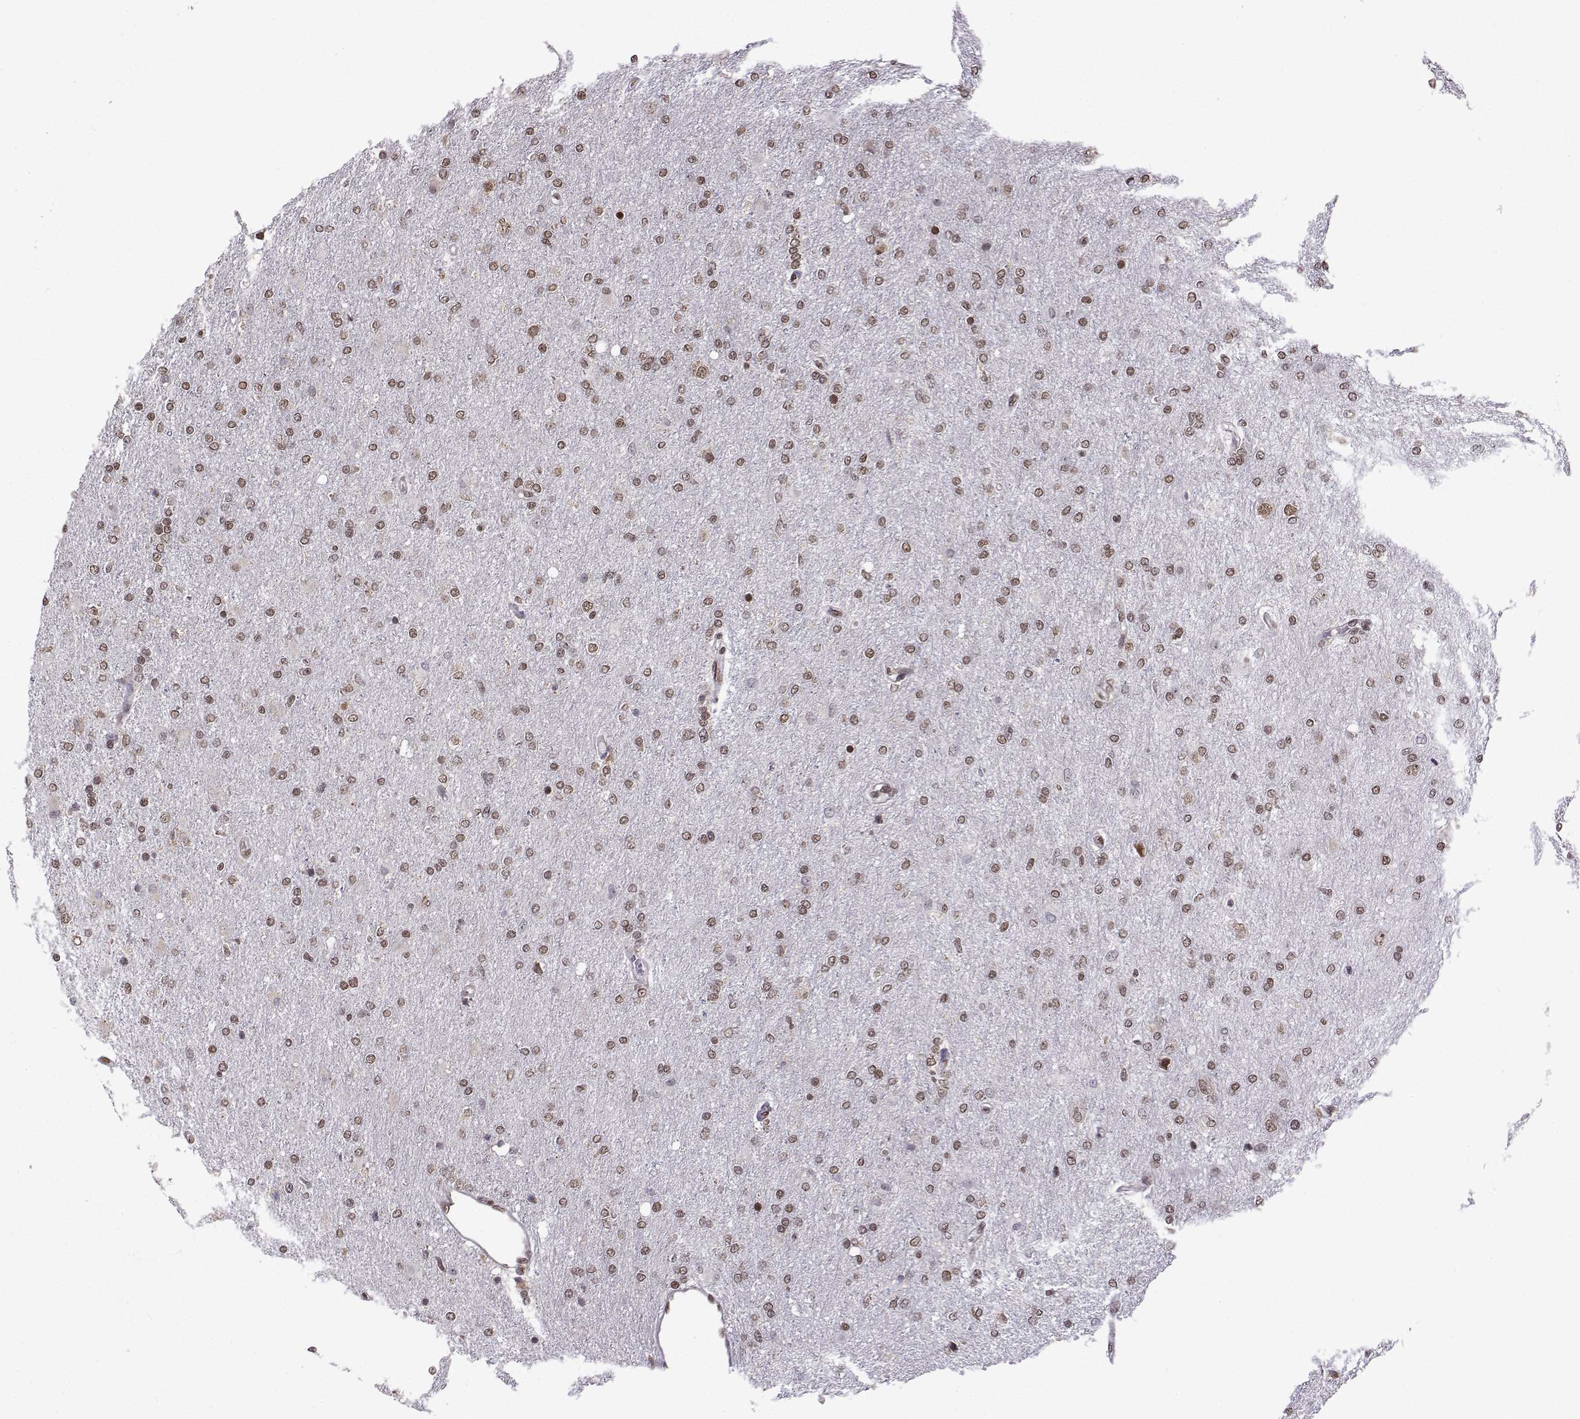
{"staining": {"intensity": "moderate", "quantity": ">75%", "location": "nuclear"}, "tissue": "glioma", "cell_type": "Tumor cells", "image_type": "cancer", "snomed": [{"axis": "morphology", "description": "Glioma, malignant, High grade"}, {"axis": "topography", "description": "Cerebral cortex"}], "caption": "Human malignant high-grade glioma stained with a brown dye exhibits moderate nuclear positive positivity in about >75% of tumor cells.", "gene": "EZH1", "patient": {"sex": "male", "age": 70}}